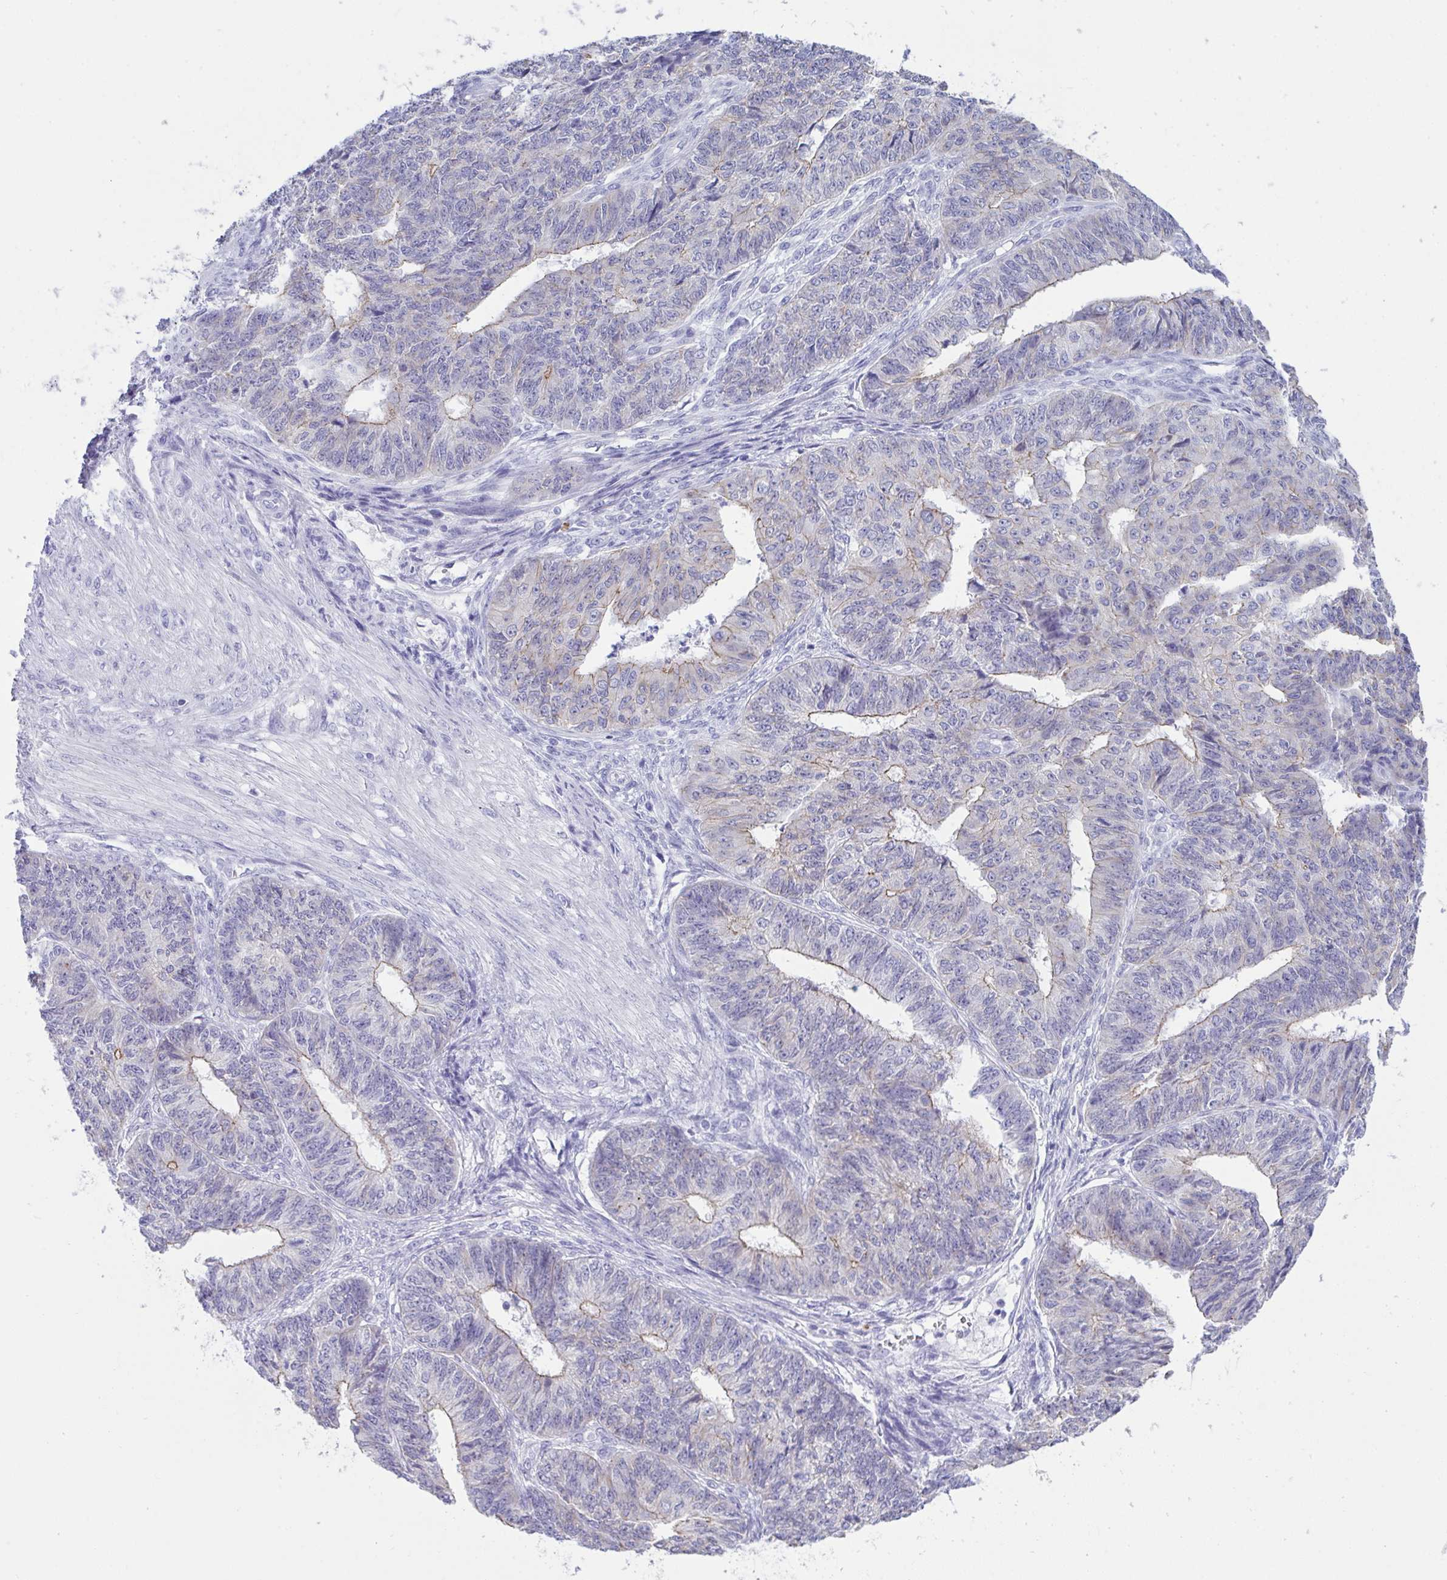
{"staining": {"intensity": "weak", "quantity": "<25%", "location": "cytoplasmic/membranous"}, "tissue": "endometrial cancer", "cell_type": "Tumor cells", "image_type": "cancer", "snomed": [{"axis": "morphology", "description": "Adenocarcinoma, NOS"}, {"axis": "topography", "description": "Endometrium"}], "caption": "Tumor cells show no significant staining in endometrial adenocarcinoma.", "gene": "GLB1L2", "patient": {"sex": "female", "age": 32}}